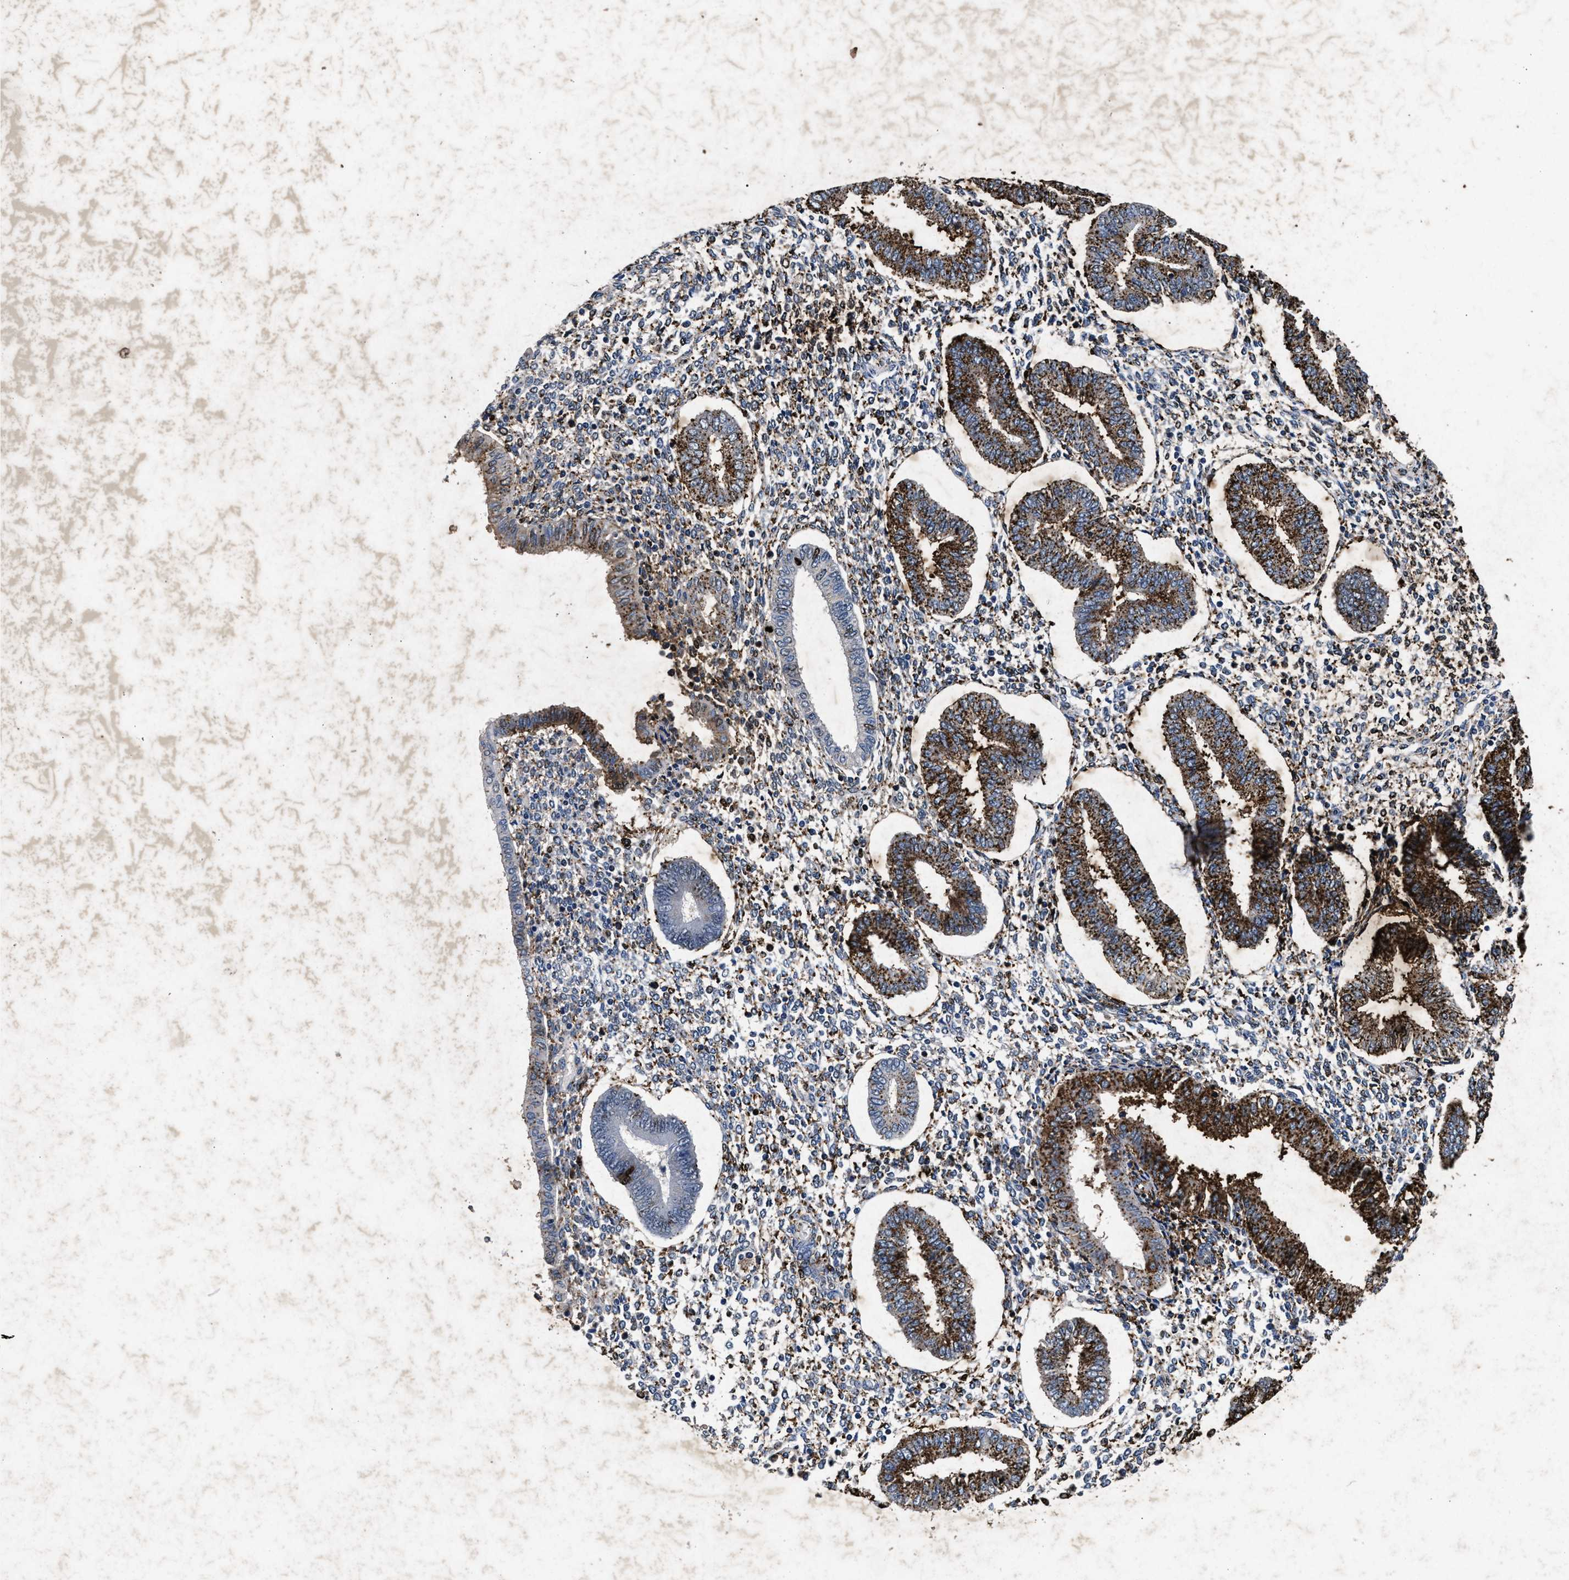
{"staining": {"intensity": "moderate", "quantity": "25%-75%", "location": "cytoplasmic/membranous"}, "tissue": "endometrium", "cell_type": "Cells in endometrial stroma", "image_type": "normal", "snomed": [{"axis": "morphology", "description": "Normal tissue, NOS"}, {"axis": "topography", "description": "Endometrium"}], "caption": "A brown stain shows moderate cytoplasmic/membranous expression of a protein in cells in endometrial stroma of benign endometrium. The protein is shown in brown color, while the nuclei are stained blue.", "gene": "LTB4R2", "patient": {"sex": "female", "age": 50}}